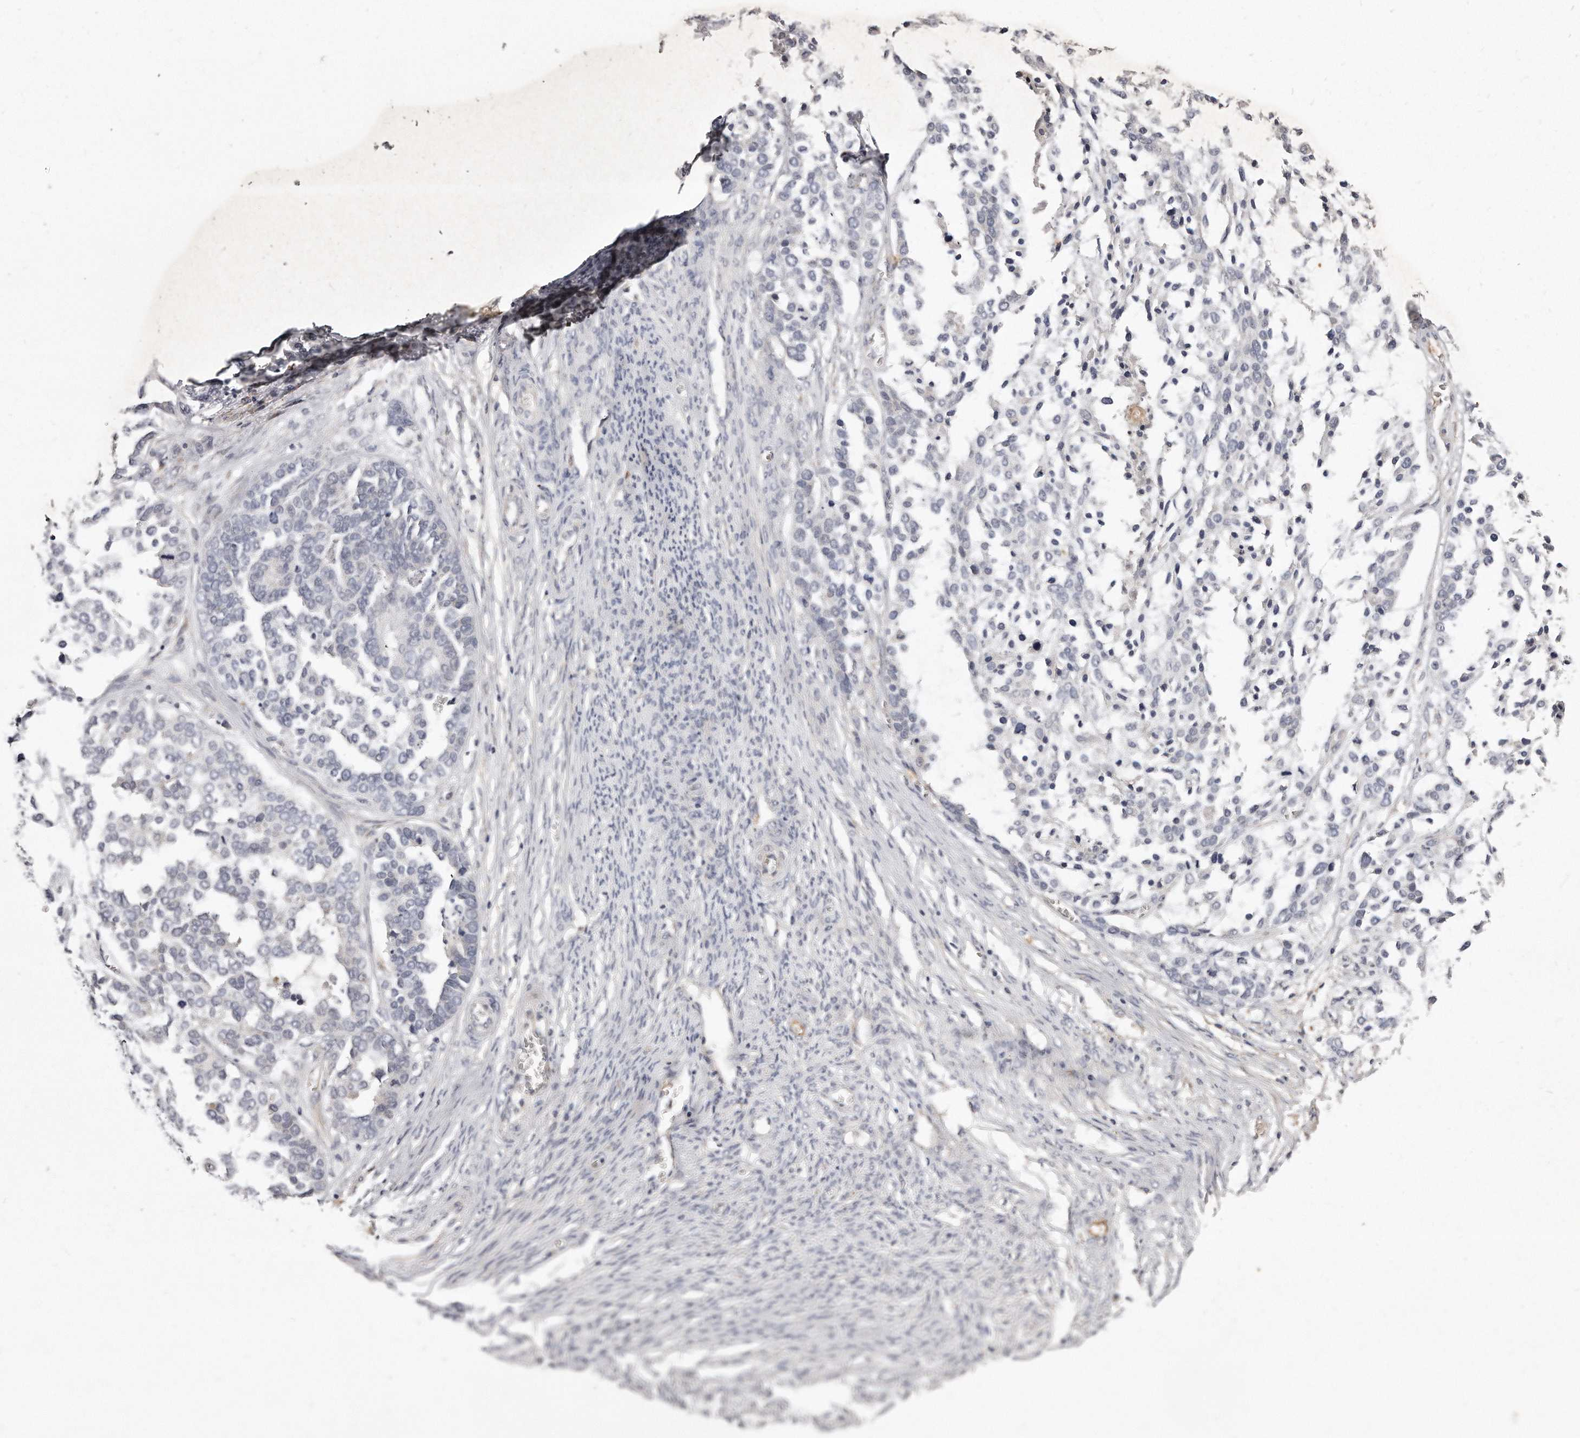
{"staining": {"intensity": "negative", "quantity": "none", "location": "none"}, "tissue": "ovarian cancer", "cell_type": "Tumor cells", "image_type": "cancer", "snomed": [{"axis": "morphology", "description": "Cystadenocarcinoma, serous, NOS"}, {"axis": "topography", "description": "Ovary"}], "caption": "Tumor cells are negative for brown protein staining in ovarian cancer (serous cystadenocarcinoma).", "gene": "TTLL4", "patient": {"sex": "female", "age": 44}}